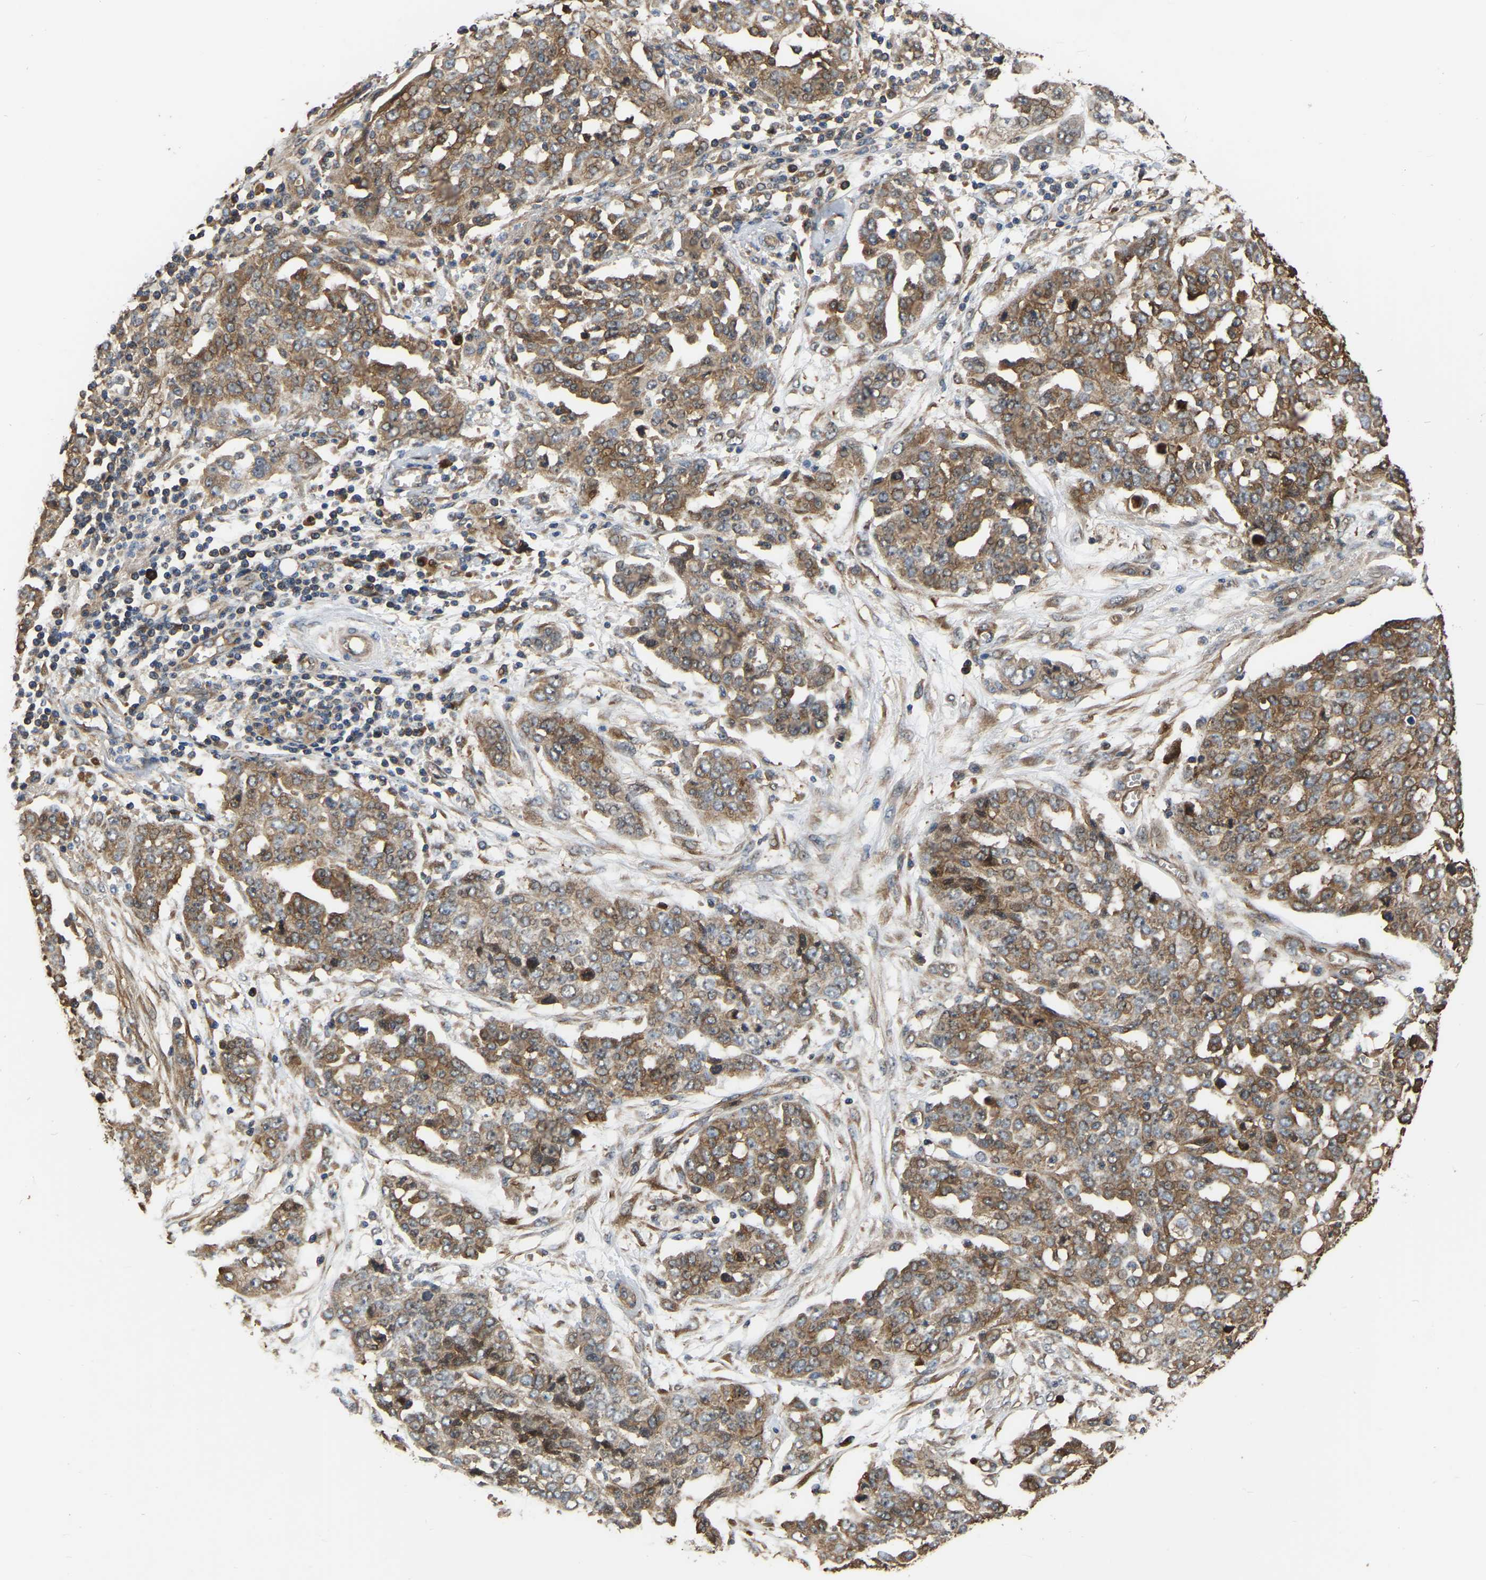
{"staining": {"intensity": "moderate", "quantity": ">75%", "location": "cytoplasmic/membranous"}, "tissue": "ovarian cancer", "cell_type": "Tumor cells", "image_type": "cancer", "snomed": [{"axis": "morphology", "description": "Cystadenocarcinoma, serous, NOS"}, {"axis": "topography", "description": "Soft tissue"}, {"axis": "topography", "description": "Ovary"}], "caption": "Protein staining exhibits moderate cytoplasmic/membranous expression in about >75% of tumor cells in ovarian serous cystadenocarcinoma.", "gene": "GARS1", "patient": {"sex": "female", "age": 57}}